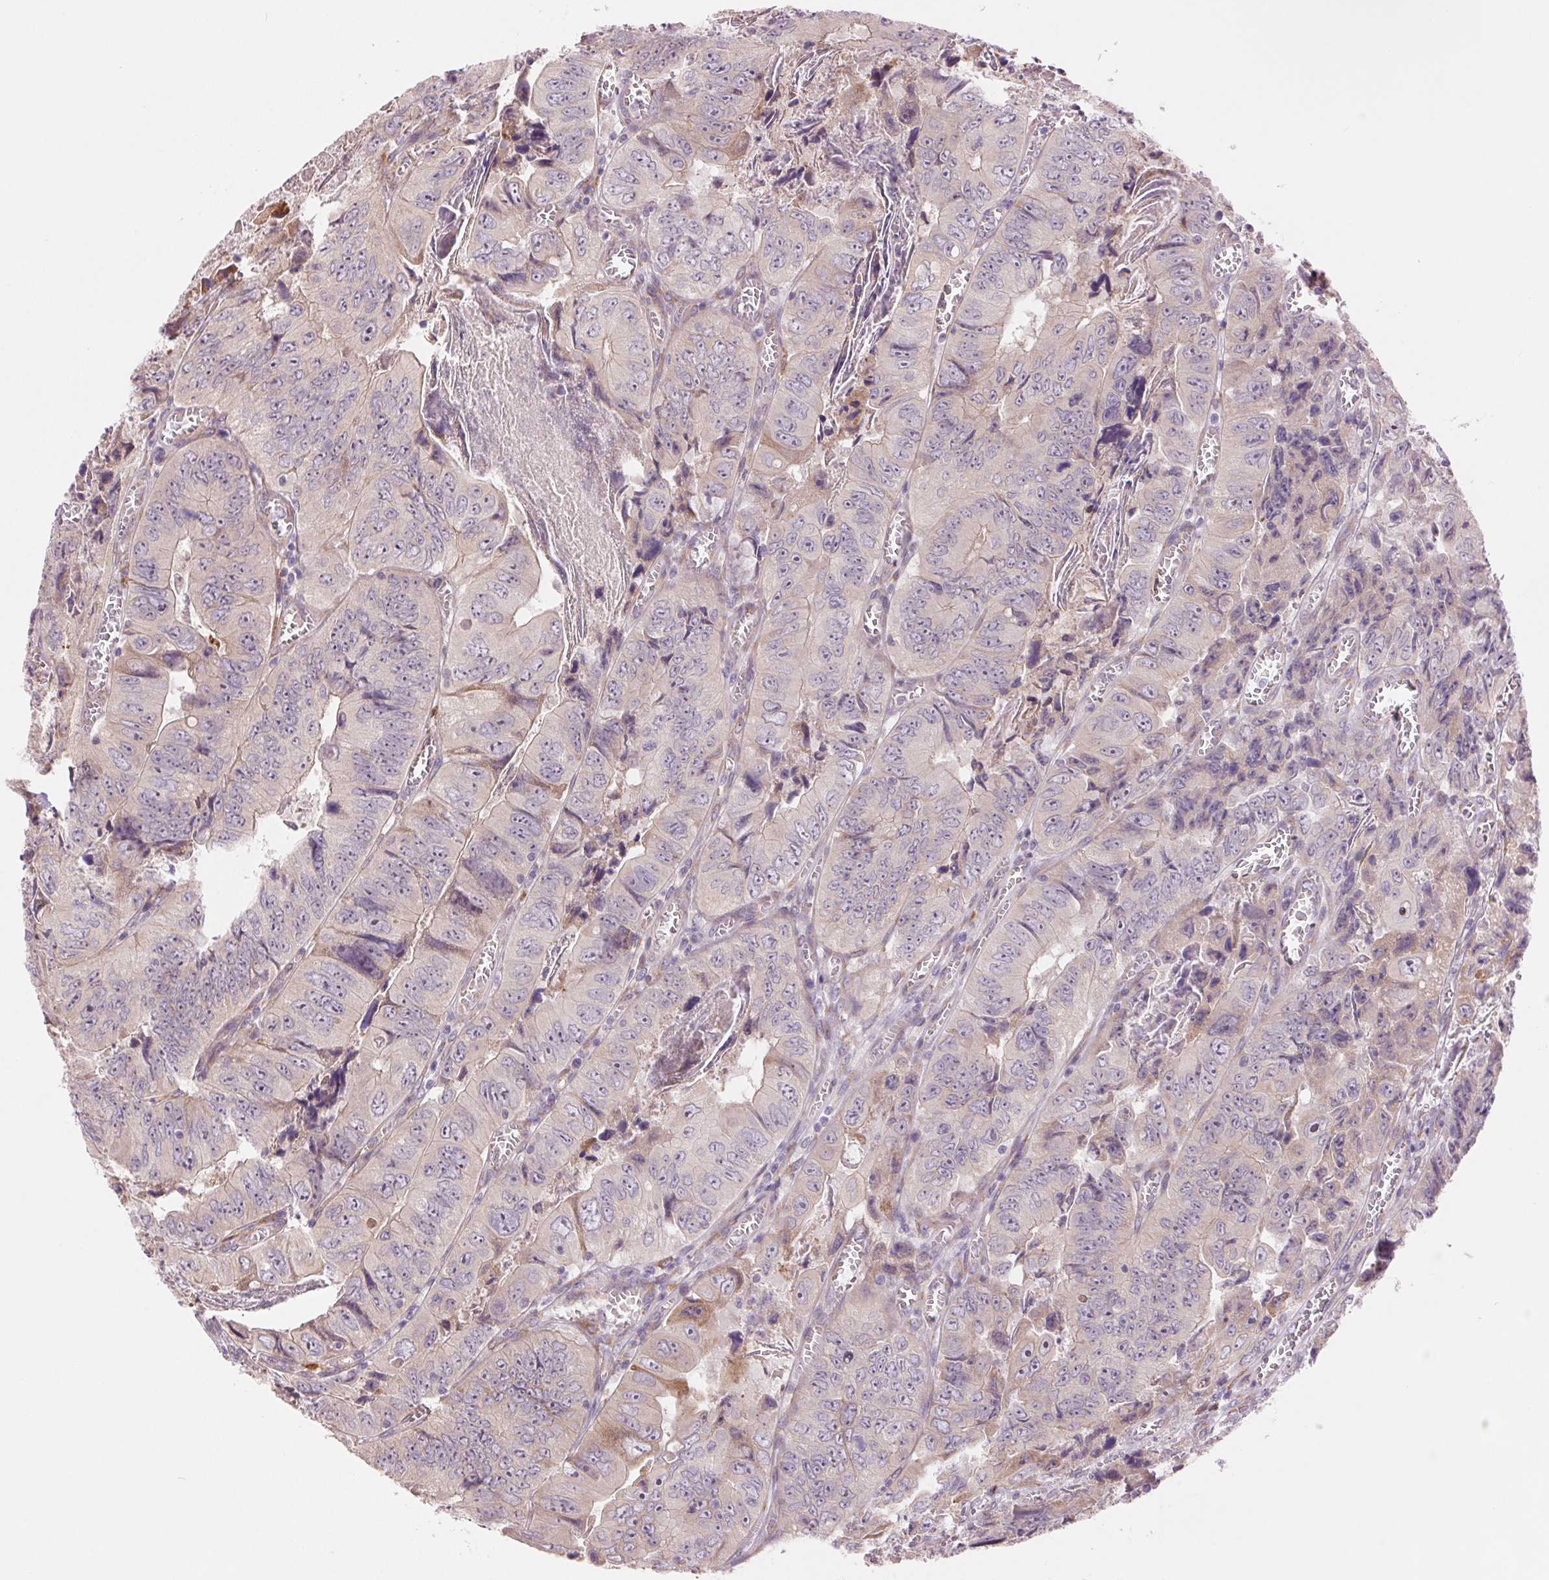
{"staining": {"intensity": "moderate", "quantity": "<25%", "location": "cytoplasmic/membranous"}, "tissue": "colorectal cancer", "cell_type": "Tumor cells", "image_type": "cancer", "snomed": [{"axis": "morphology", "description": "Adenocarcinoma, NOS"}, {"axis": "topography", "description": "Colon"}], "caption": "IHC micrograph of neoplastic tissue: colorectal cancer (adenocarcinoma) stained using immunohistochemistry displays low levels of moderate protein expression localized specifically in the cytoplasmic/membranous of tumor cells, appearing as a cytoplasmic/membranous brown color.", "gene": "METTL17", "patient": {"sex": "female", "age": 84}}